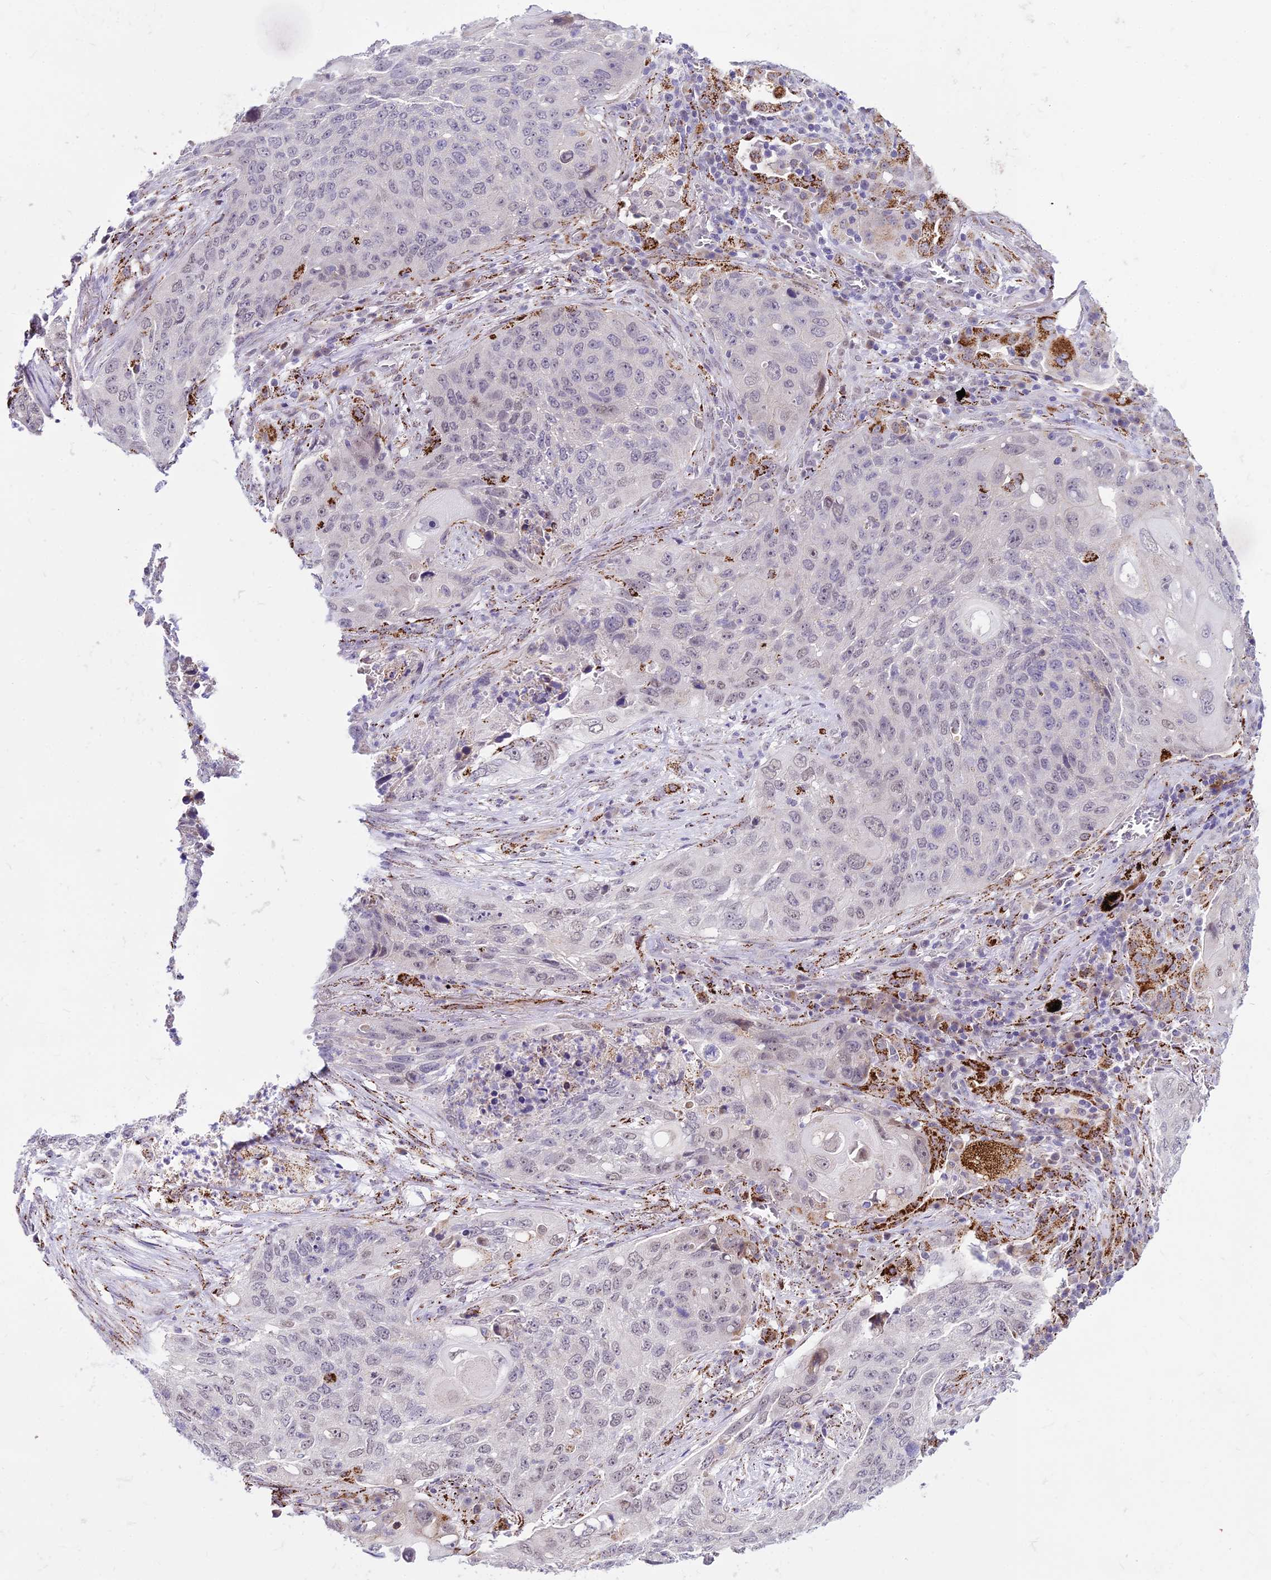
{"staining": {"intensity": "weak", "quantity": "<25%", "location": "nuclear"}, "tissue": "lung cancer", "cell_type": "Tumor cells", "image_type": "cancer", "snomed": [{"axis": "morphology", "description": "Squamous cell carcinoma, NOS"}, {"axis": "topography", "description": "Lung"}], "caption": "Micrograph shows no protein positivity in tumor cells of squamous cell carcinoma (lung) tissue.", "gene": "C6orf163", "patient": {"sex": "female", "age": 63}}